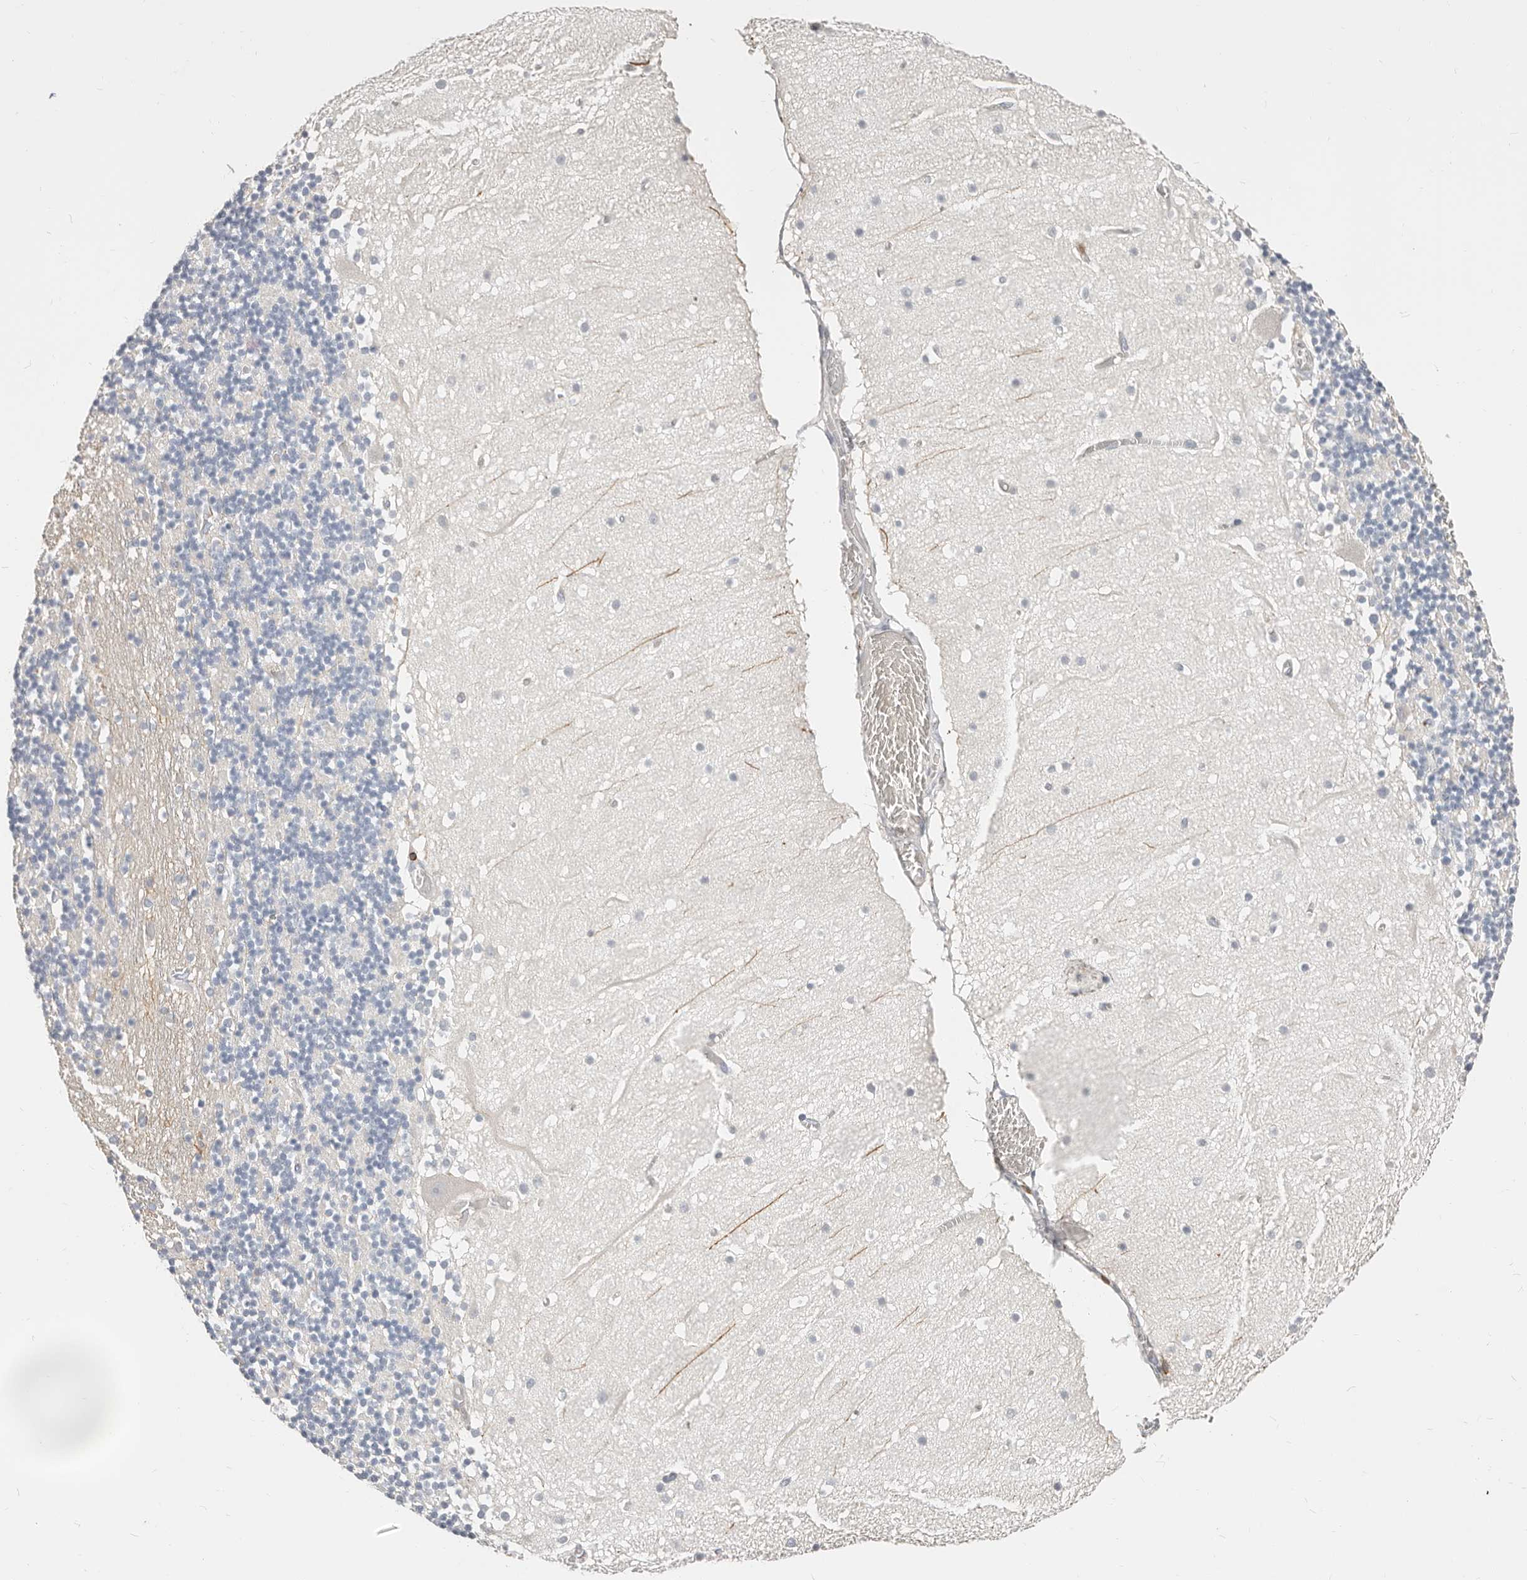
{"staining": {"intensity": "negative", "quantity": "none", "location": "none"}, "tissue": "cerebellum", "cell_type": "Cells in granular layer", "image_type": "normal", "snomed": [{"axis": "morphology", "description": "Normal tissue, NOS"}, {"axis": "topography", "description": "Cerebellum"}], "caption": "Immunohistochemistry photomicrograph of unremarkable cerebellum: human cerebellum stained with DAB (3,3'-diaminobenzidine) exhibits no significant protein positivity in cells in granular layer.", "gene": "TMEM63B", "patient": {"sex": "female", "age": 28}}